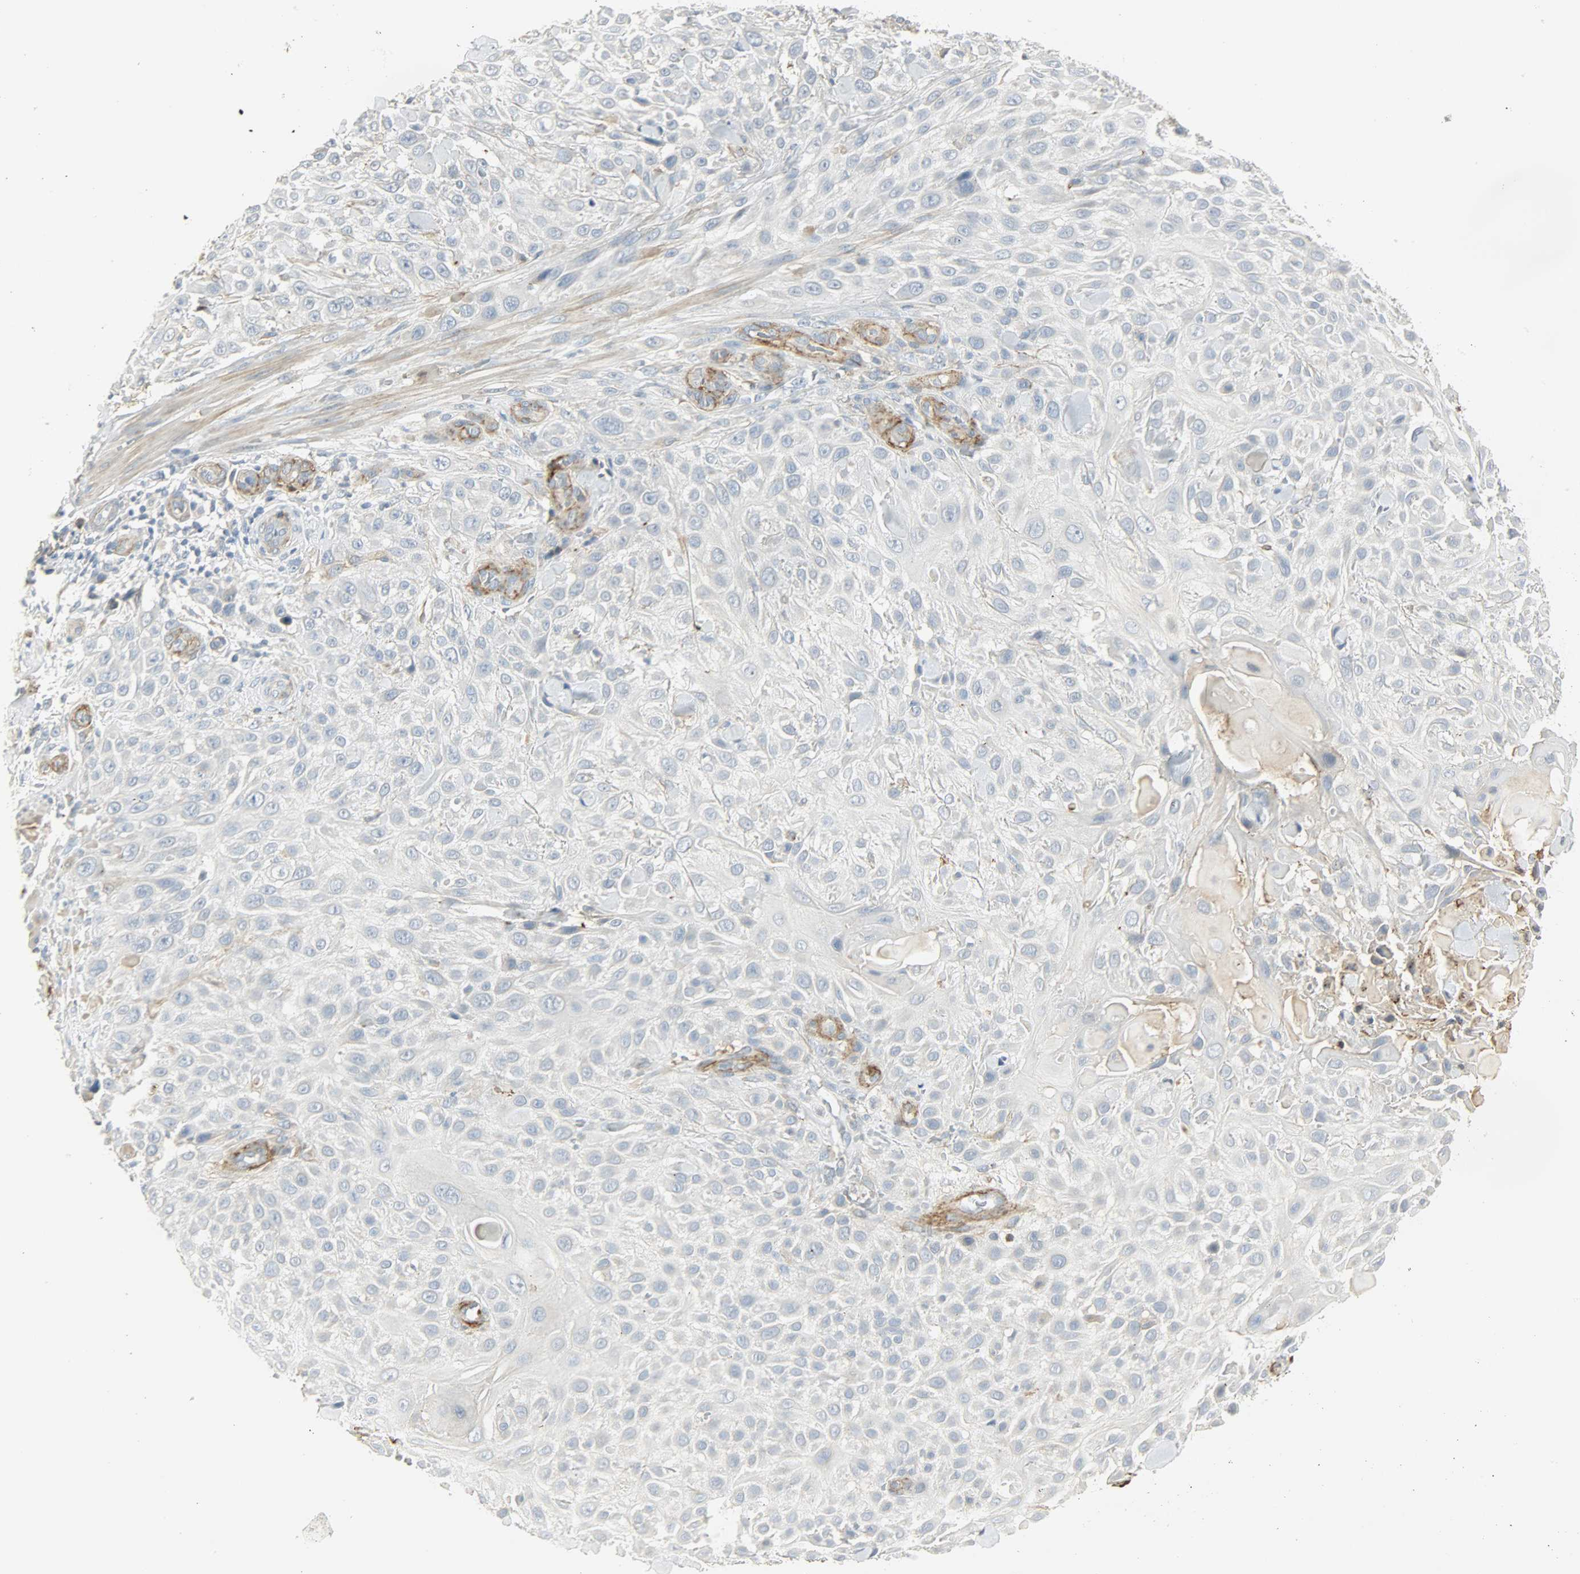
{"staining": {"intensity": "negative", "quantity": "none", "location": "none"}, "tissue": "skin cancer", "cell_type": "Tumor cells", "image_type": "cancer", "snomed": [{"axis": "morphology", "description": "Squamous cell carcinoma, NOS"}, {"axis": "topography", "description": "Skin"}], "caption": "This is an immunohistochemistry image of human skin cancer. There is no staining in tumor cells.", "gene": "ENPEP", "patient": {"sex": "female", "age": 42}}